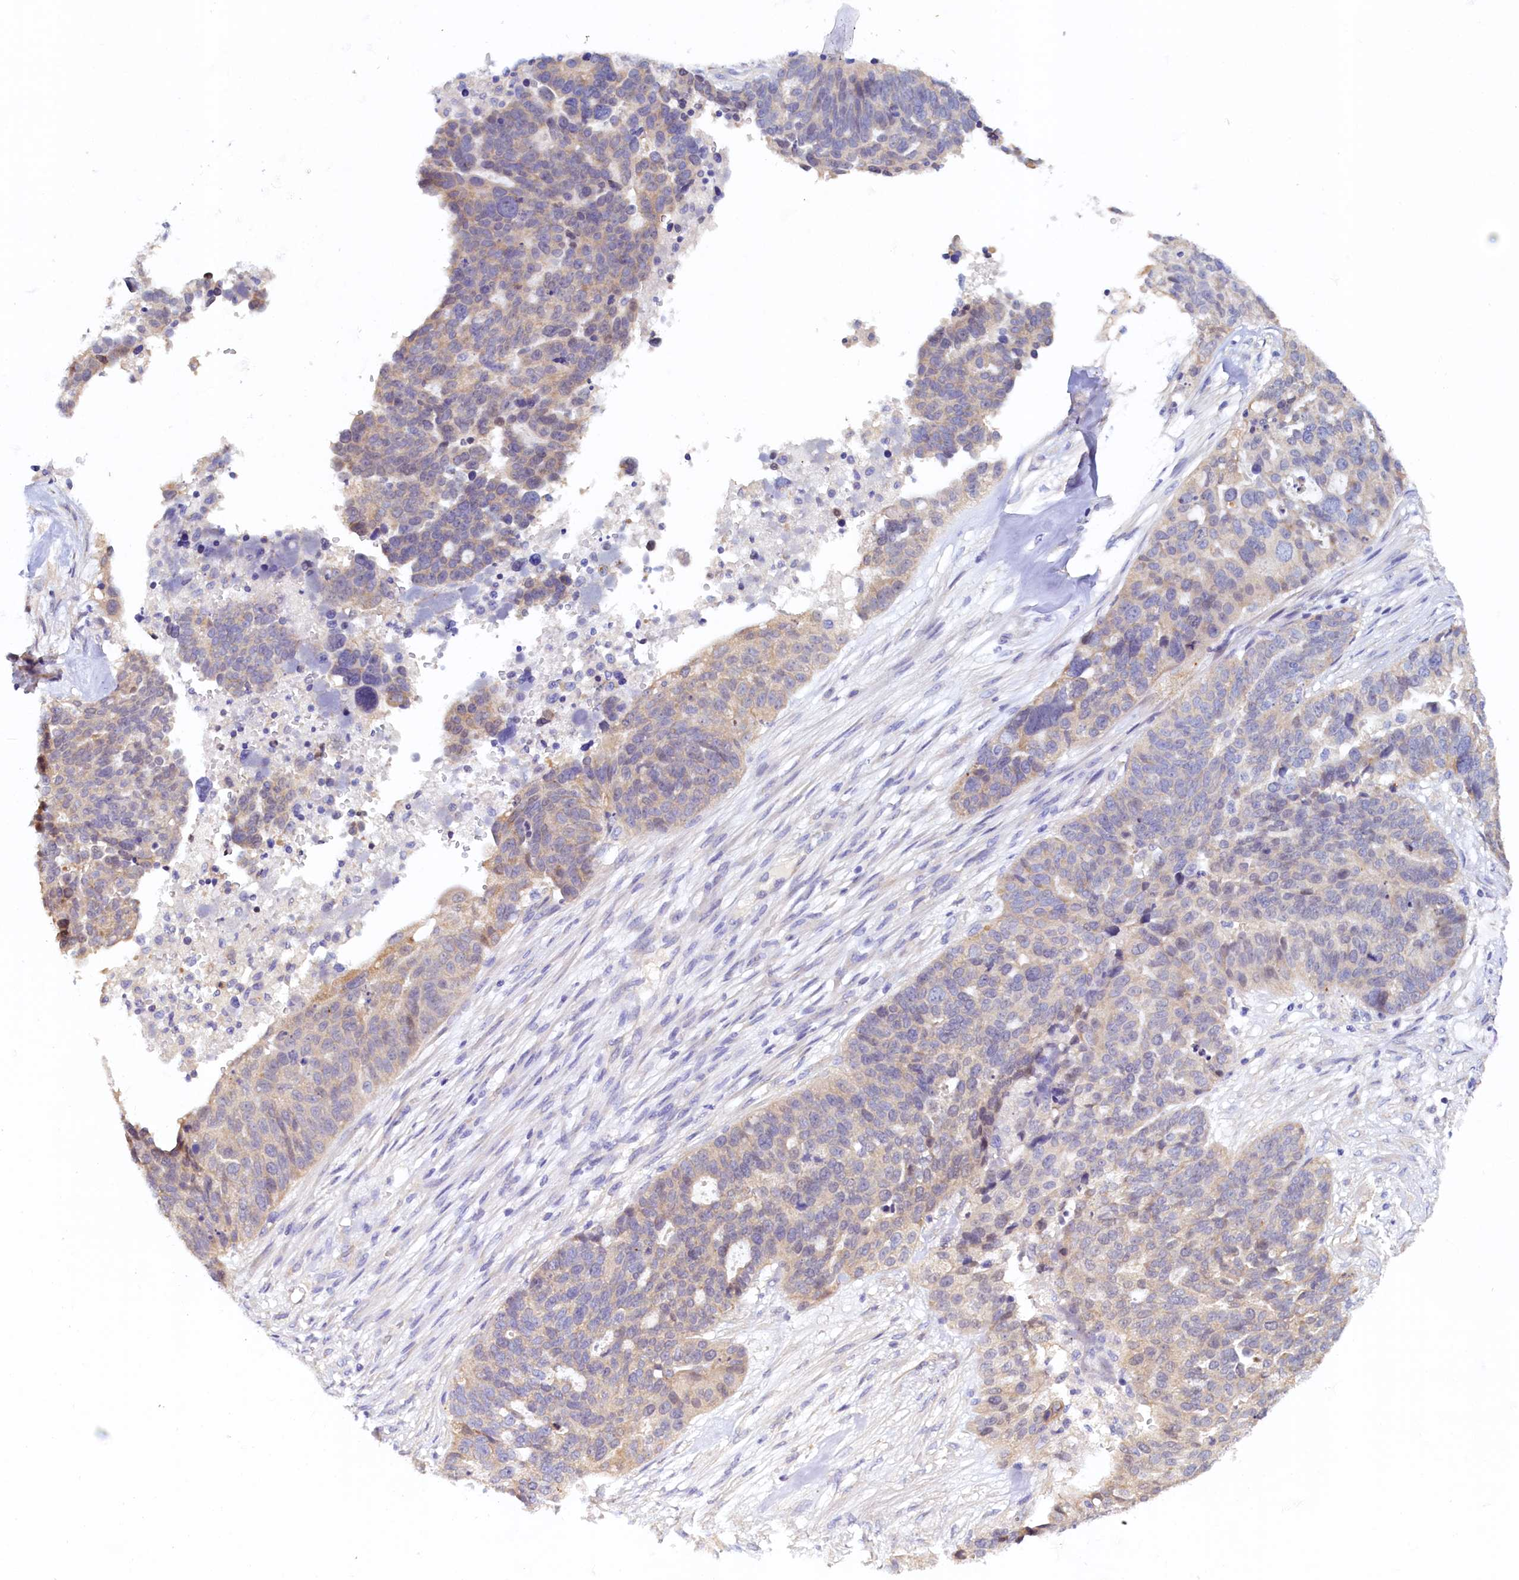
{"staining": {"intensity": "weak", "quantity": "25%-75%", "location": "cytoplasmic/membranous"}, "tissue": "ovarian cancer", "cell_type": "Tumor cells", "image_type": "cancer", "snomed": [{"axis": "morphology", "description": "Cystadenocarcinoma, serous, NOS"}, {"axis": "topography", "description": "Ovary"}], "caption": "Ovarian serous cystadenocarcinoma stained with DAB (3,3'-diaminobenzidine) immunohistochemistry demonstrates low levels of weak cytoplasmic/membranous staining in about 25%-75% of tumor cells.", "gene": "DTD1", "patient": {"sex": "female", "age": 59}}